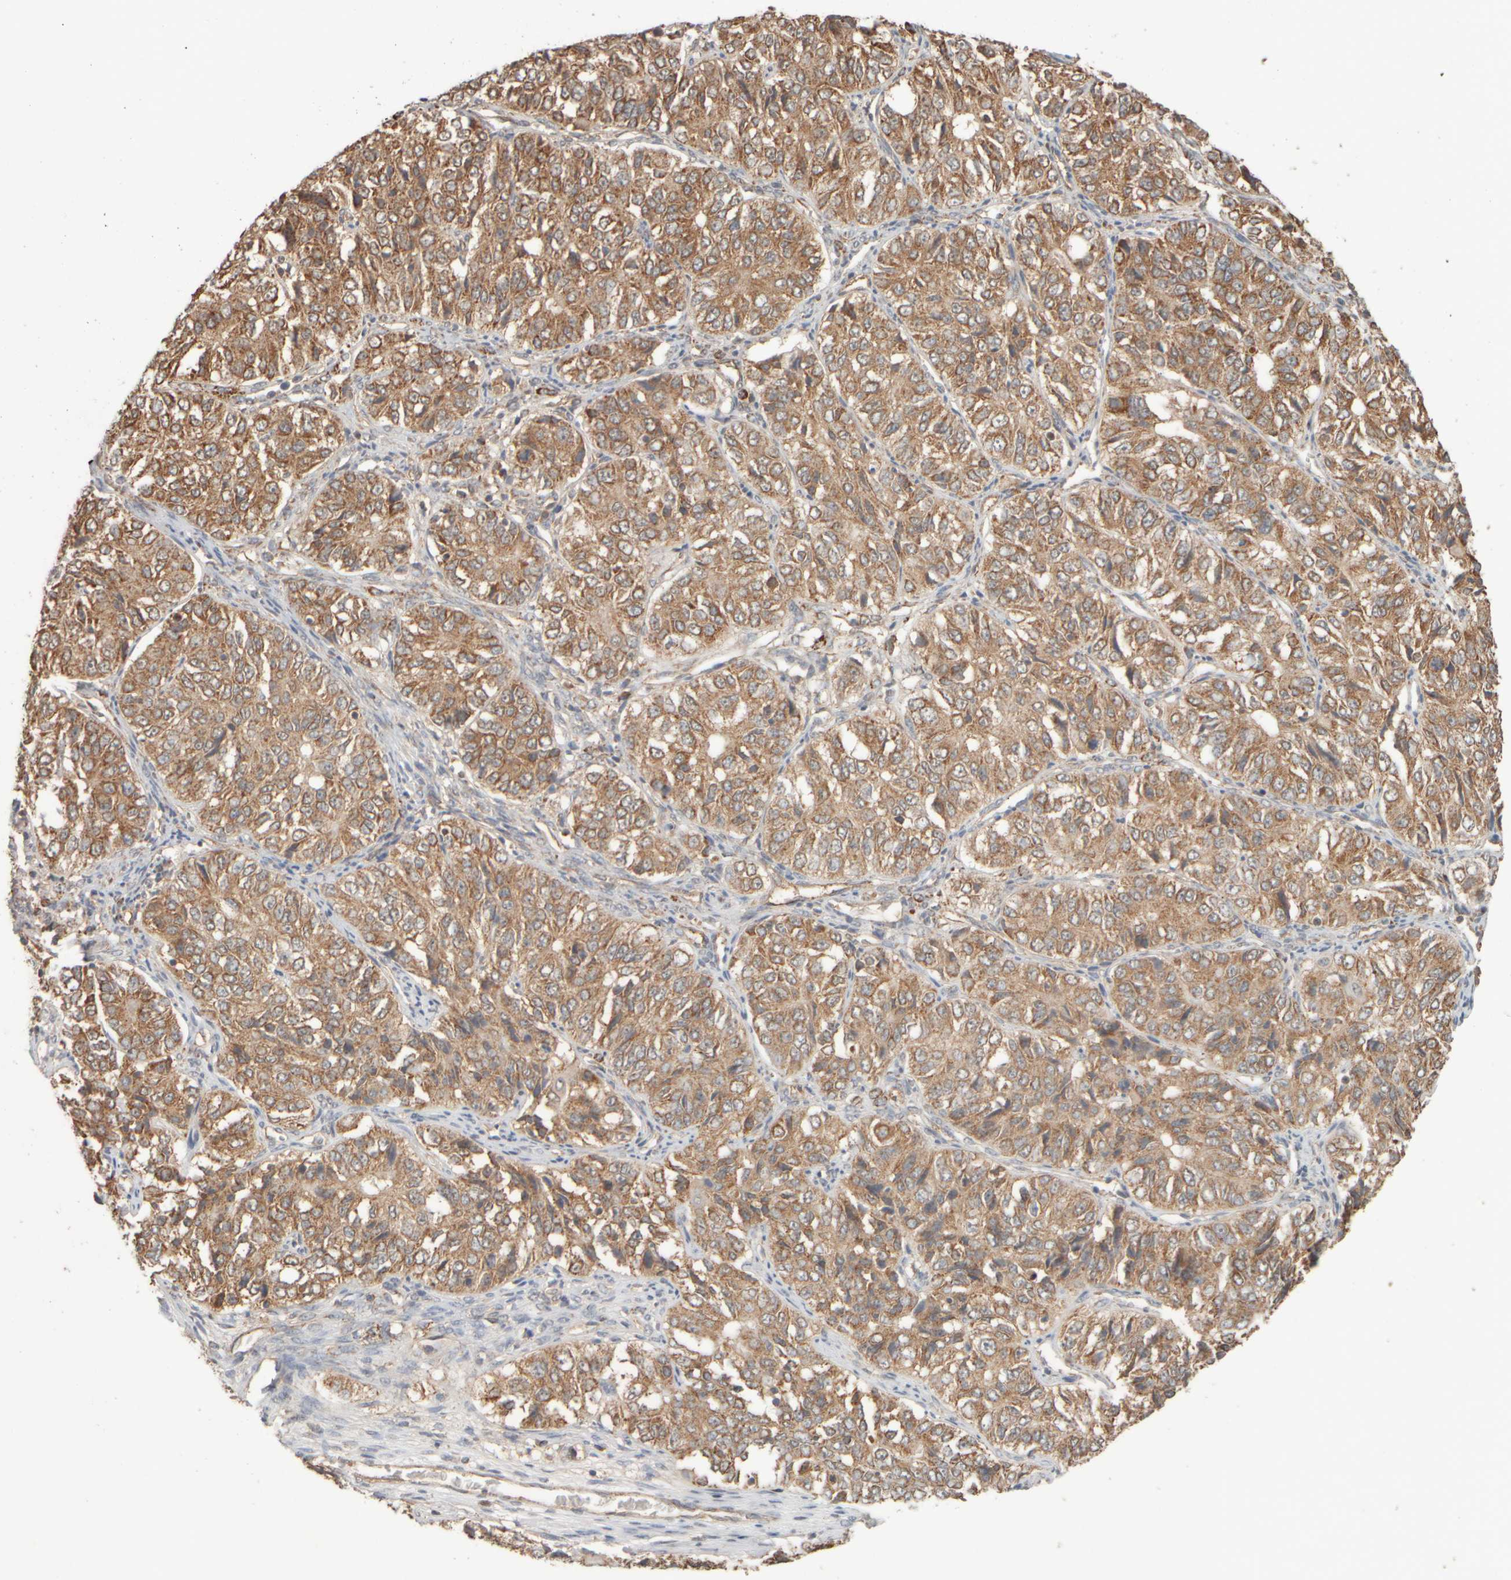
{"staining": {"intensity": "moderate", "quantity": ">75%", "location": "cytoplasmic/membranous"}, "tissue": "ovarian cancer", "cell_type": "Tumor cells", "image_type": "cancer", "snomed": [{"axis": "morphology", "description": "Carcinoma, endometroid"}, {"axis": "topography", "description": "Ovary"}], "caption": "About >75% of tumor cells in ovarian endometroid carcinoma exhibit moderate cytoplasmic/membranous protein positivity as visualized by brown immunohistochemical staining.", "gene": "EIF2B3", "patient": {"sex": "female", "age": 51}}